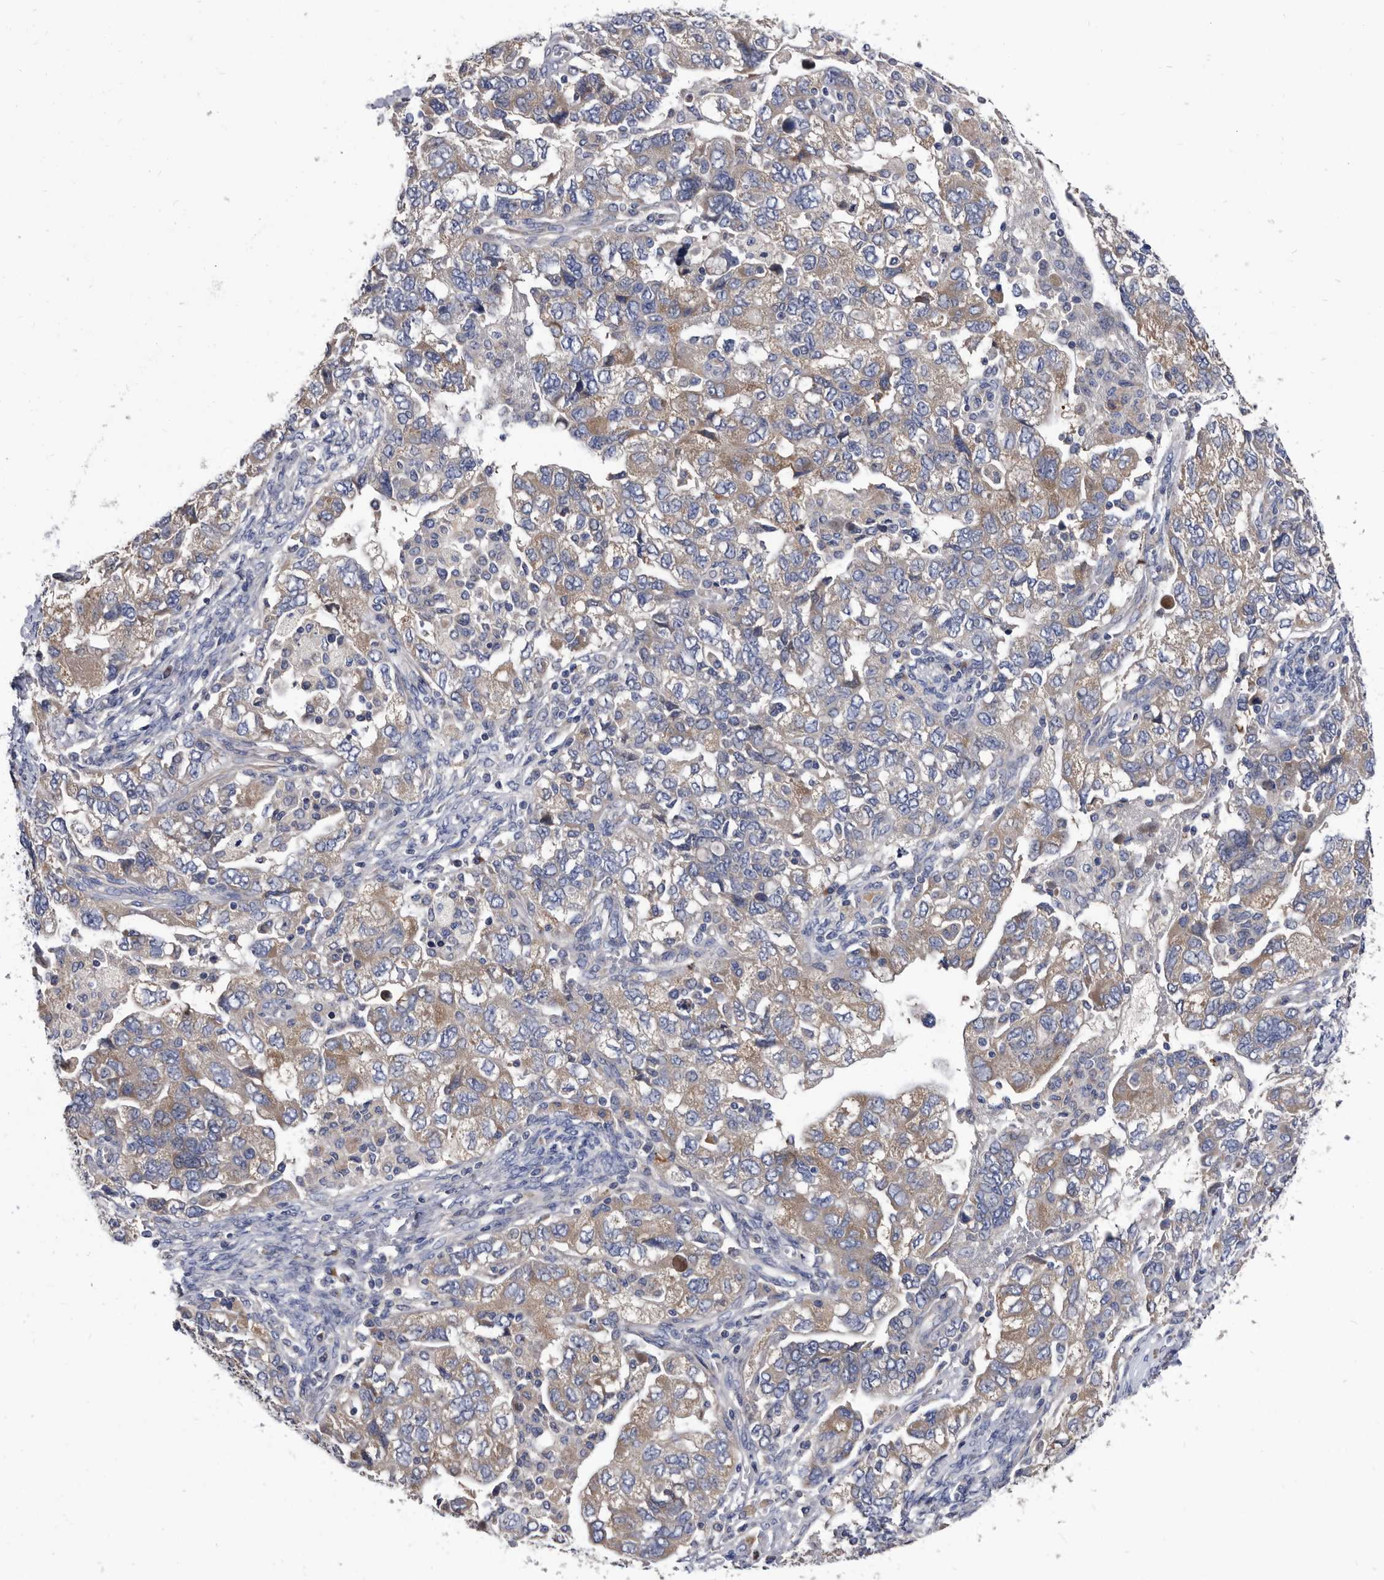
{"staining": {"intensity": "weak", "quantity": "25%-75%", "location": "cytoplasmic/membranous"}, "tissue": "ovarian cancer", "cell_type": "Tumor cells", "image_type": "cancer", "snomed": [{"axis": "morphology", "description": "Carcinoma, NOS"}, {"axis": "morphology", "description": "Cystadenocarcinoma, serous, NOS"}, {"axis": "topography", "description": "Ovary"}], "caption": "Protein staining demonstrates weak cytoplasmic/membranous positivity in approximately 25%-75% of tumor cells in ovarian cancer. The staining was performed using DAB to visualize the protein expression in brown, while the nuclei were stained in blue with hematoxylin (Magnification: 20x).", "gene": "DTNBP1", "patient": {"sex": "female", "age": 69}}